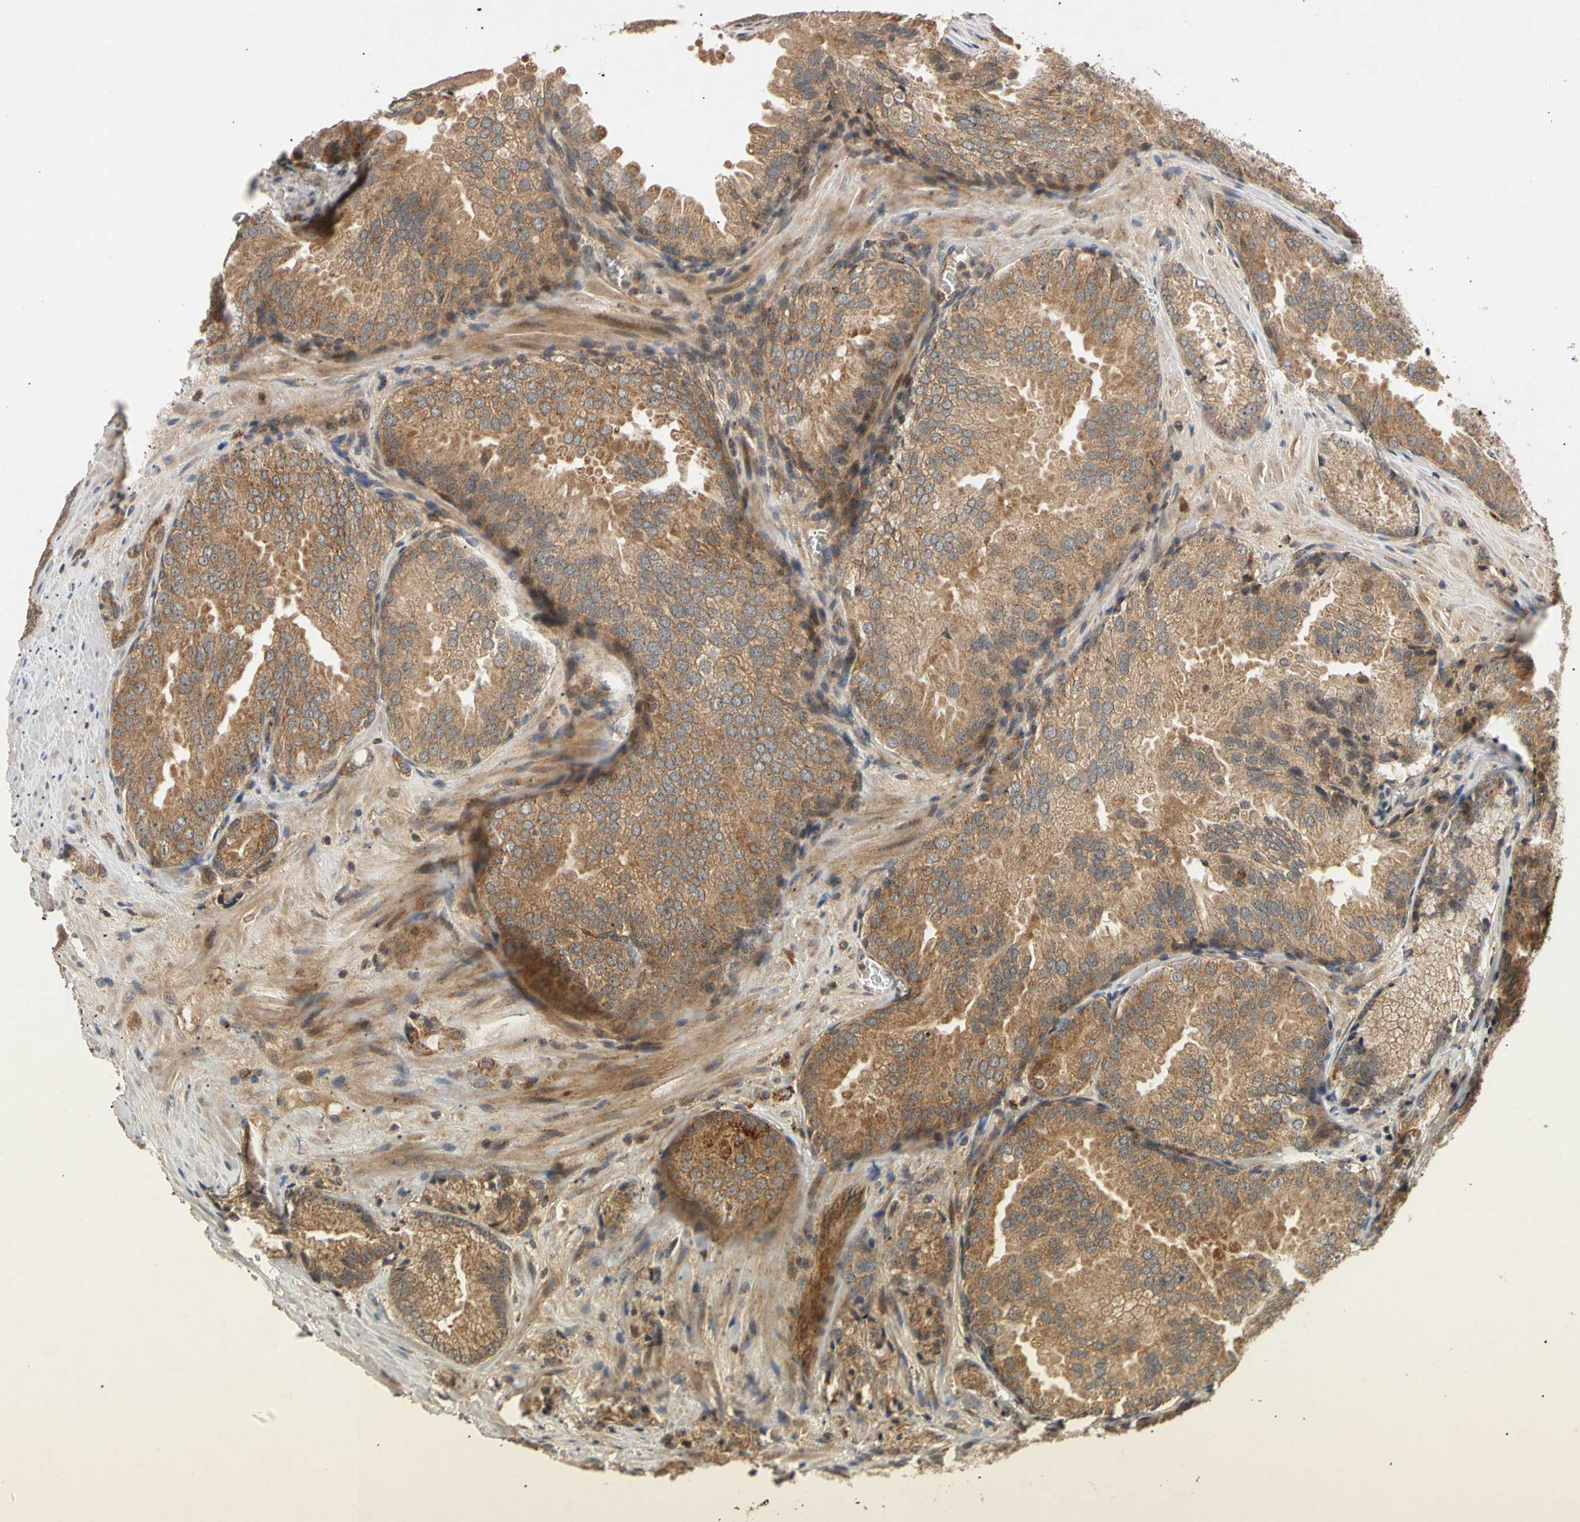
{"staining": {"intensity": "moderate", "quantity": ">75%", "location": "cytoplasmic/membranous"}, "tissue": "prostate cancer", "cell_type": "Tumor cells", "image_type": "cancer", "snomed": [{"axis": "morphology", "description": "Adenocarcinoma, High grade"}, {"axis": "topography", "description": "Prostate"}], "caption": "High-magnification brightfield microscopy of prostate adenocarcinoma (high-grade) stained with DAB (brown) and counterstained with hematoxylin (blue). tumor cells exhibit moderate cytoplasmic/membranous expression is appreciated in about>75% of cells.", "gene": "MRPS22", "patient": {"sex": "male", "age": 64}}